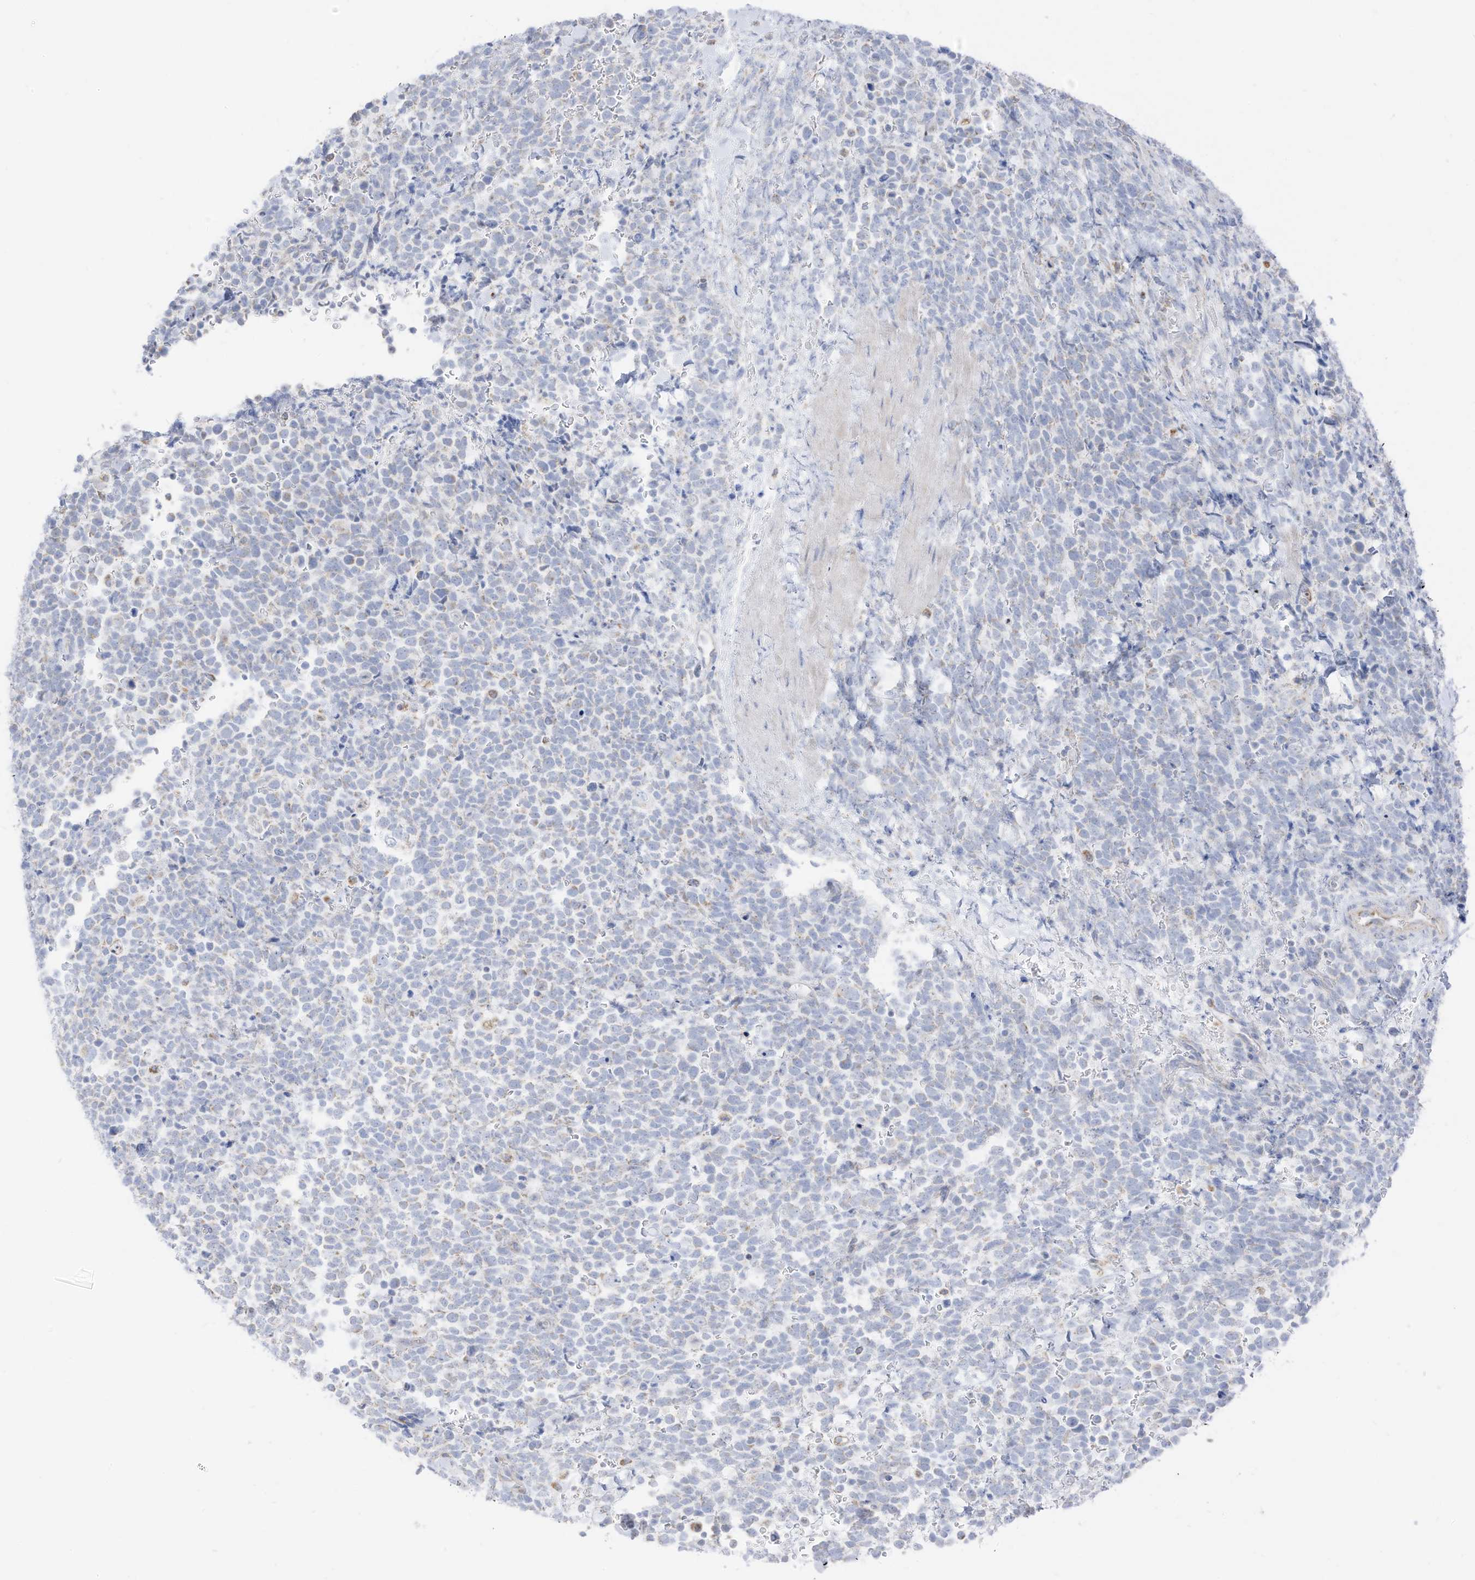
{"staining": {"intensity": "negative", "quantity": "none", "location": "none"}, "tissue": "urothelial cancer", "cell_type": "Tumor cells", "image_type": "cancer", "snomed": [{"axis": "morphology", "description": "Urothelial carcinoma, High grade"}, {"axis": "topography", "description": "Urinary bladder"}], "caption": "Immunohistochemistry of urothelial cancer reveals no positivity in tumor cells.", "gene": "ETHE1", "patient": {"sex": "female", "age": 82}}